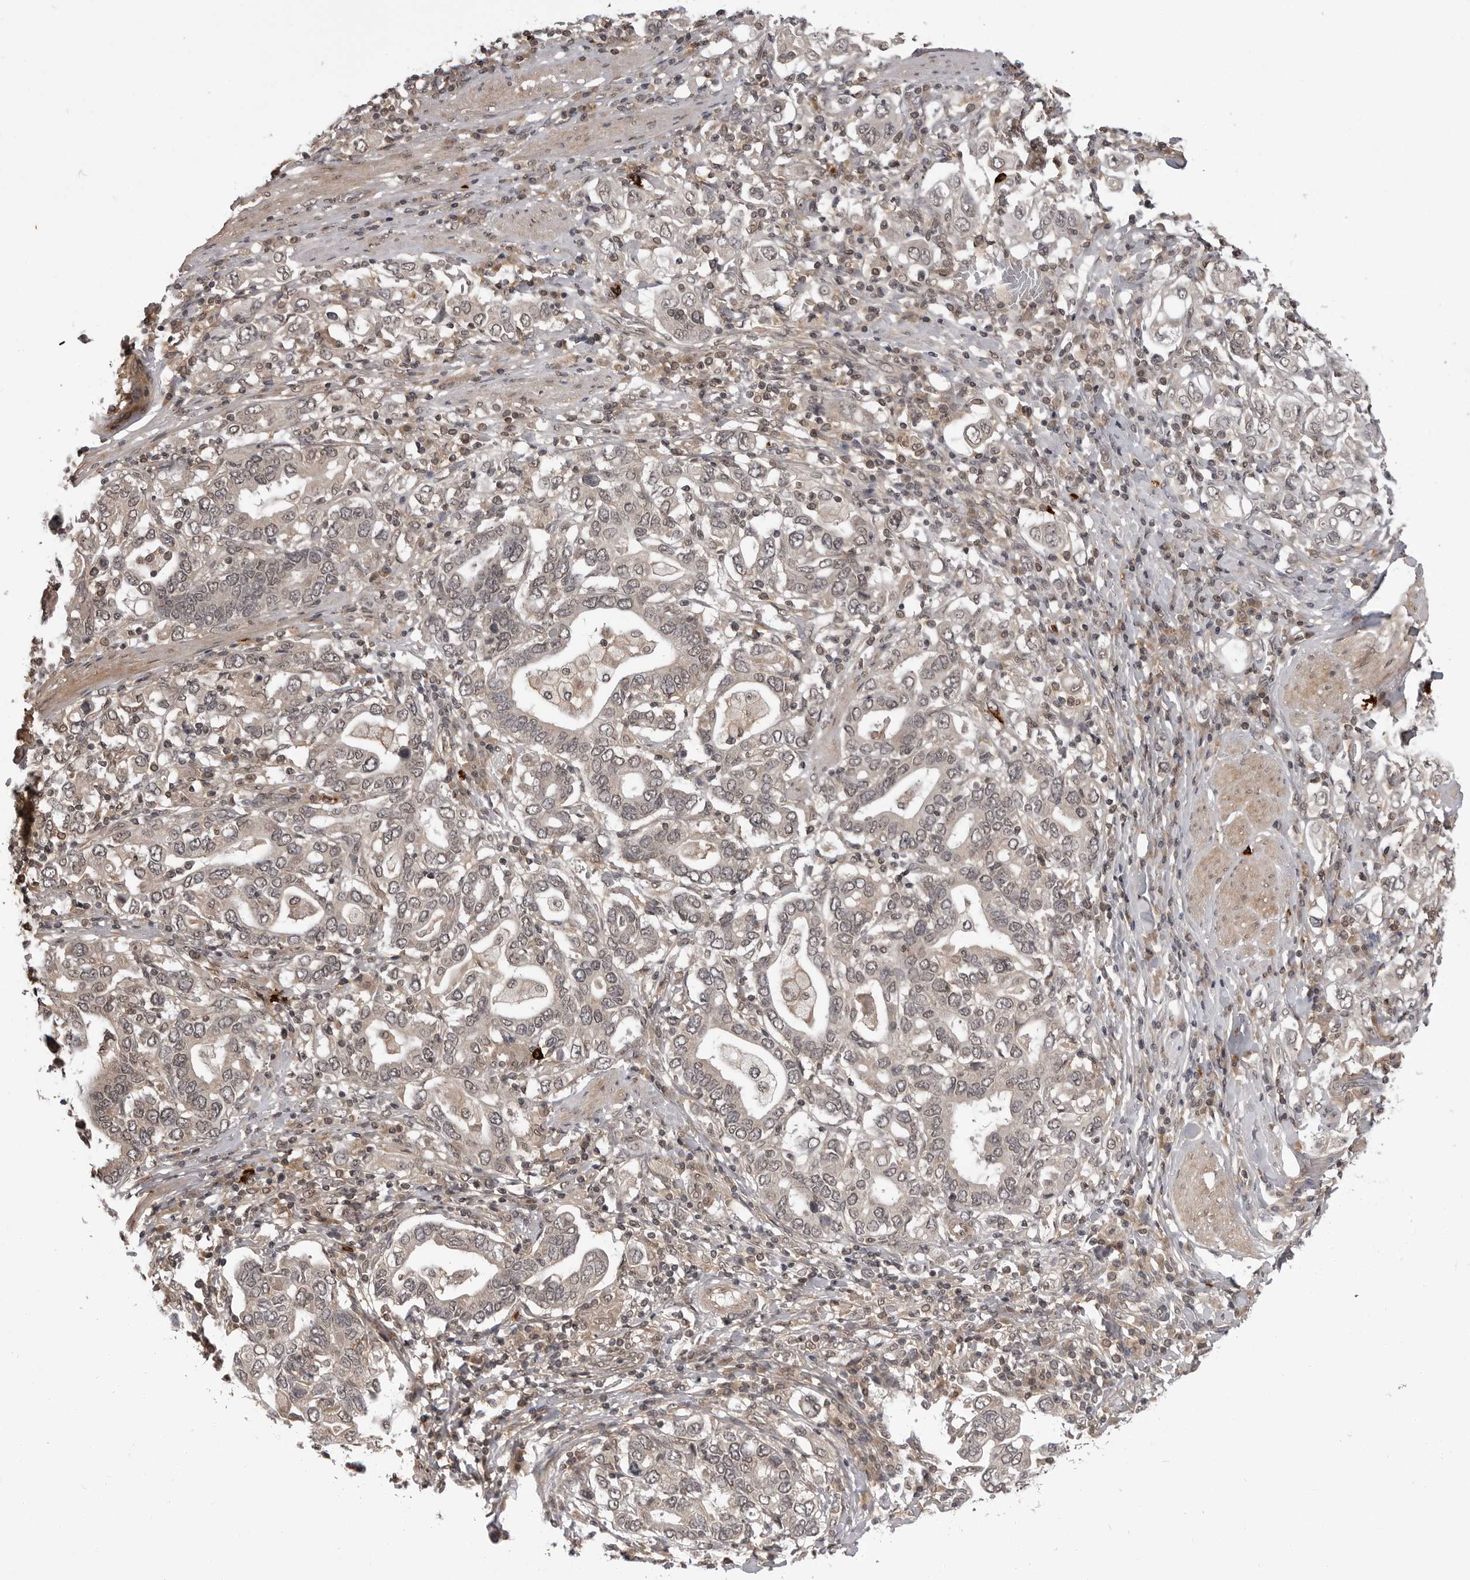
{"staining": {"intensity": "negative", "quantity": "none", "location": "none"}, "tissue": "stomach cancer", "cell_type": "Tumor cells", "image_type": "cancer", "snomed": [{"axis": "morphology", "description": "Adenocarcinoma, NOS"}, {"axis": "topography", "description": "Stomach, upper"}], "caption": "An immunohistochemistry image of stomach cancer is shown. There is no staining in tumor cells of stomach cancer. The staining was performed using DAB (3,3'-diaminobenzidine) to visualize the protein expression in brown, while the nuclei were stained in blue with hematoxylin (Magnification: 20x).", "gene": "IL24", "patient": {"sex": "male", "age": 62}}